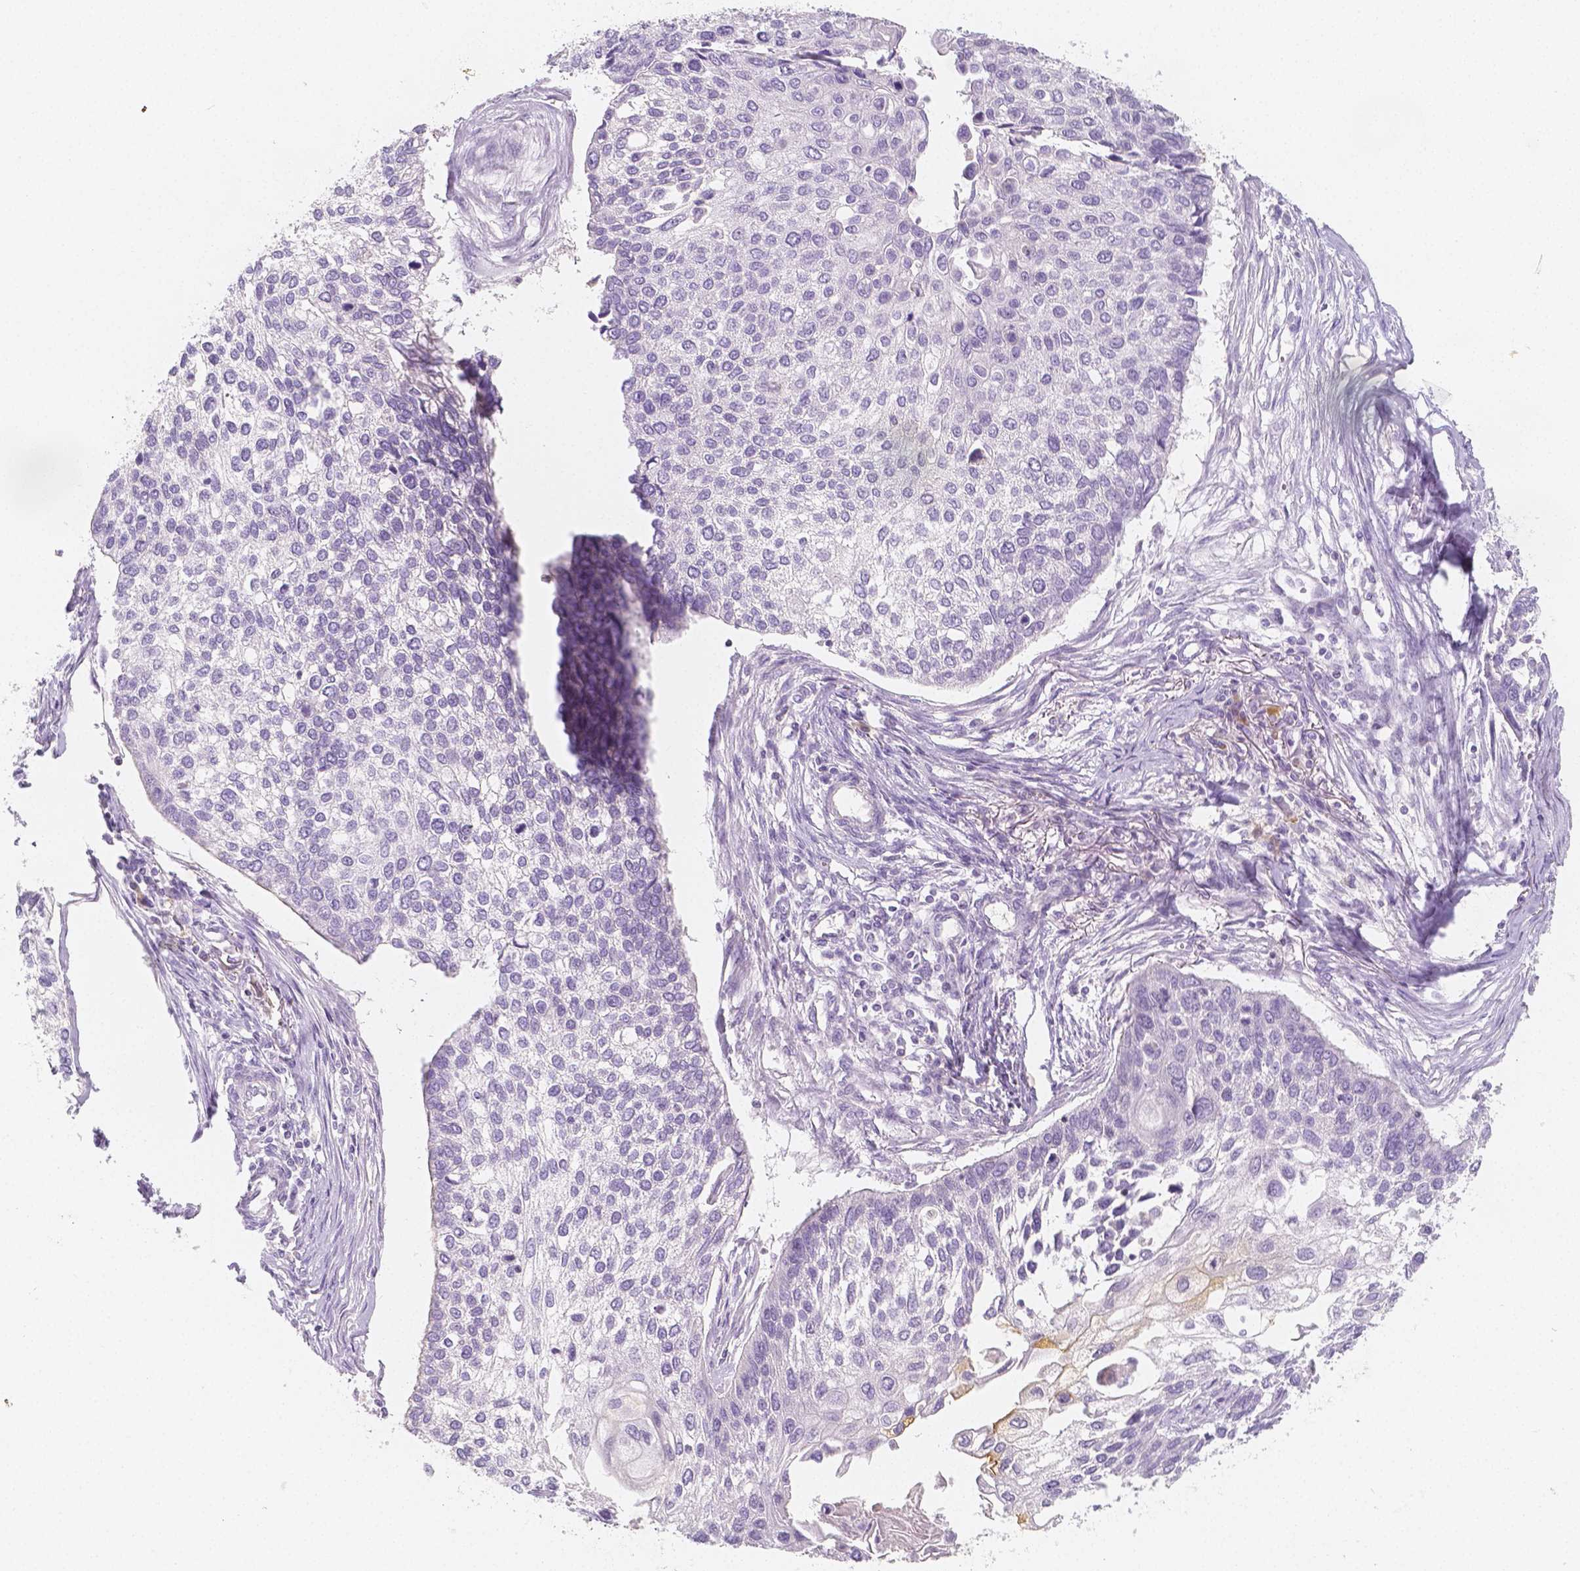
{"staining": {"intensity": "negative", "quantity": "none", "location": "none"}, "tissue": "lung cancer", "cell_type": "Tumor cells", "image_type": "cancer", "snomed": [{"axis": "morphology", "description": "Squamous cell carcinoma, NOS"}, {"axis": "morphology", "description": "Squamous cell carcinoma, metastatic, NOS"}, {"axis": "topography", "description": "Lung"}], "caption": "Image shows no significant protein staining in tumor cells of lung cancer (squamous cell carcinoma).", "gene": "BATF", "patient": {"sex": "male", "age": 63}}